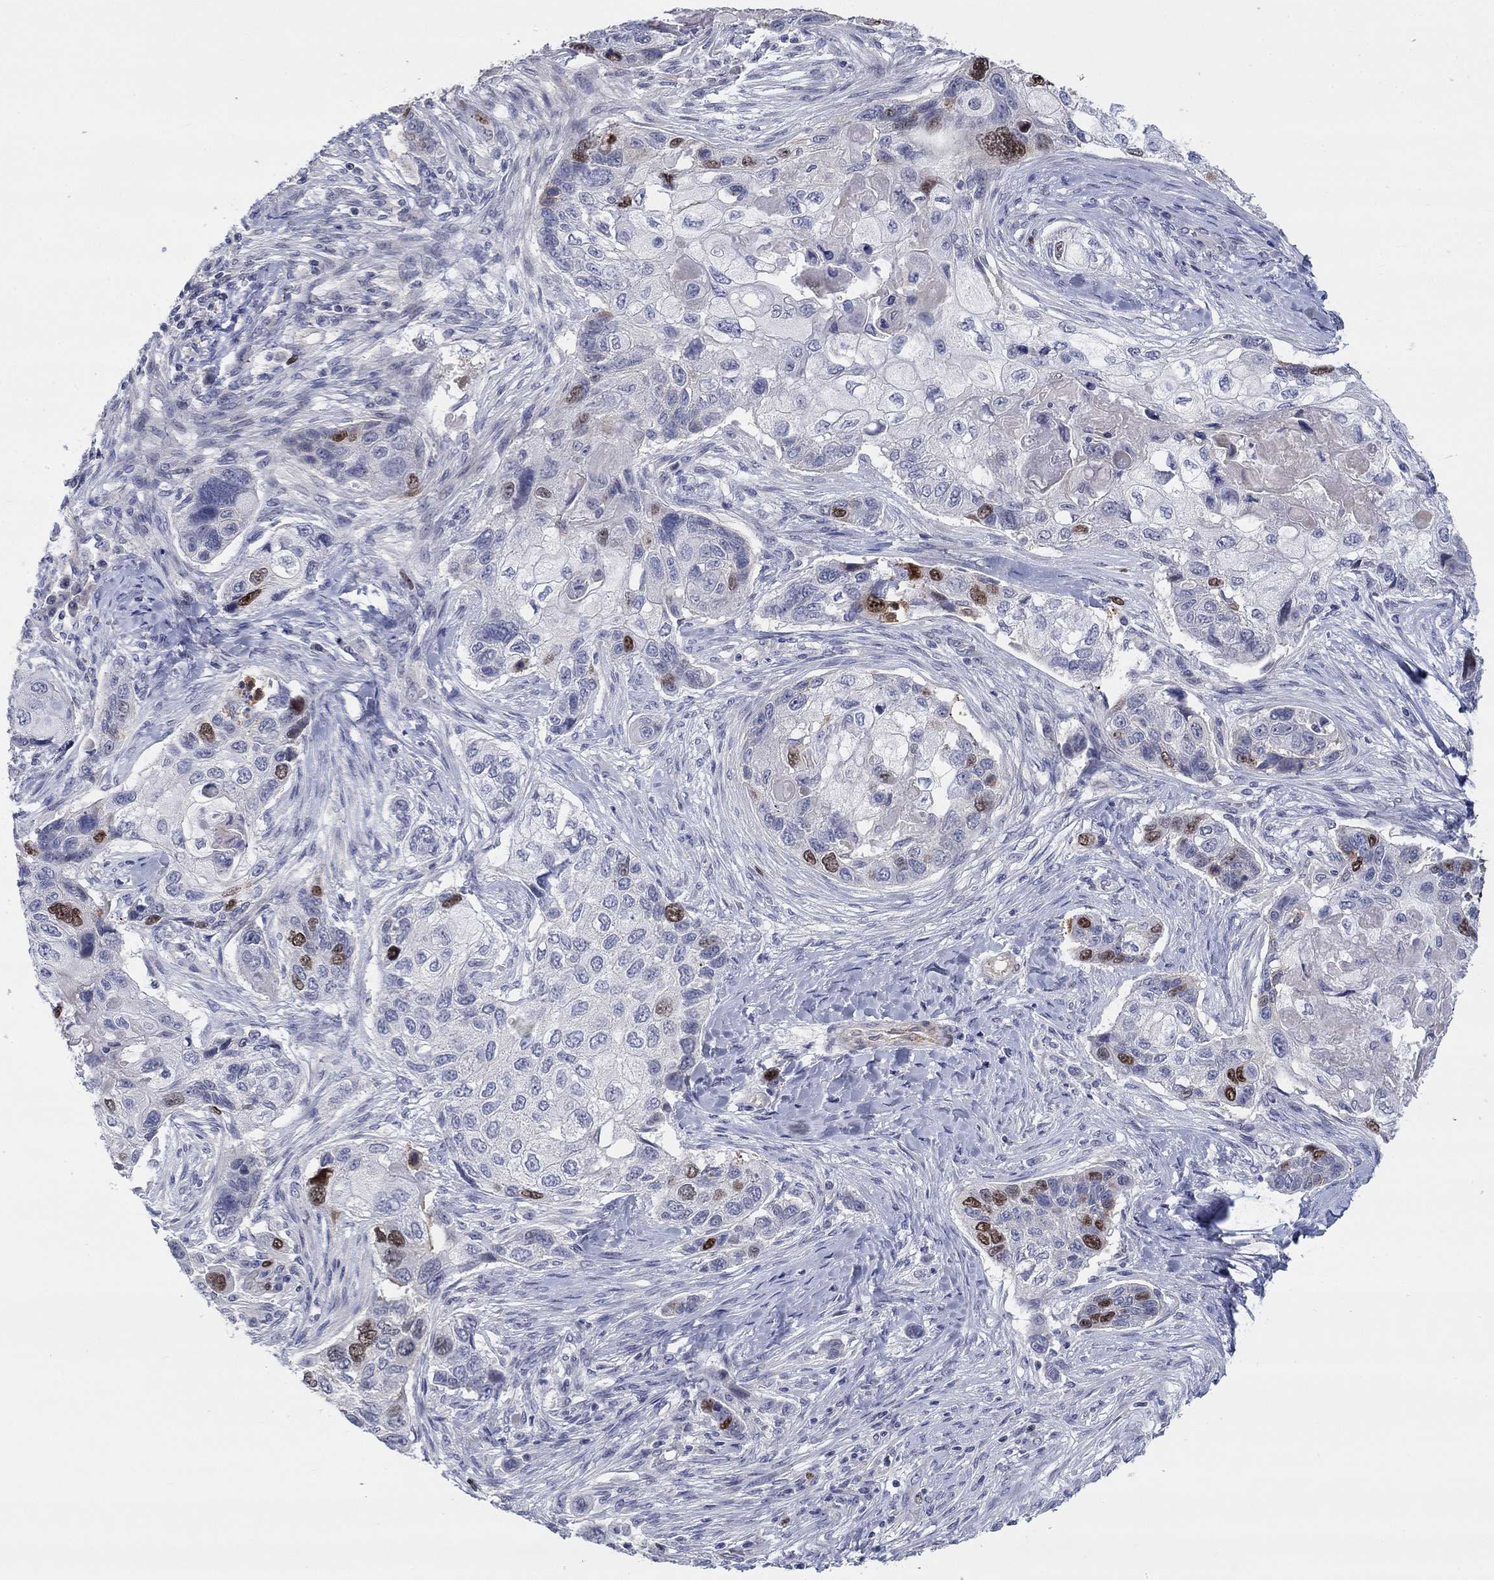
{"staining": {"intensity": "strong", "quantity": "<25%", "location": "nuclear"}, "tissue": "lung cancer", "cell_type": "Tumor cells", "image_type": "cancer", "snomed": [{"axis": "morphology", "description": "Normal tissue, NOS"}, {"axis": "morphology", "description": "Squamous cell carcinoma, NOS"}, {"axis": "topography", "description": "Bronchus"}, {"axis": "topography", "description": "Lung"}], "caption": "This is an image of immunohistochemistry (IHC) staining of squamous cell carcinoma (lung), which shows strong positivity in the nuclear of tumor cells.", "gene": "PRC1", "patient": {"sex": "male", "age": 69}}